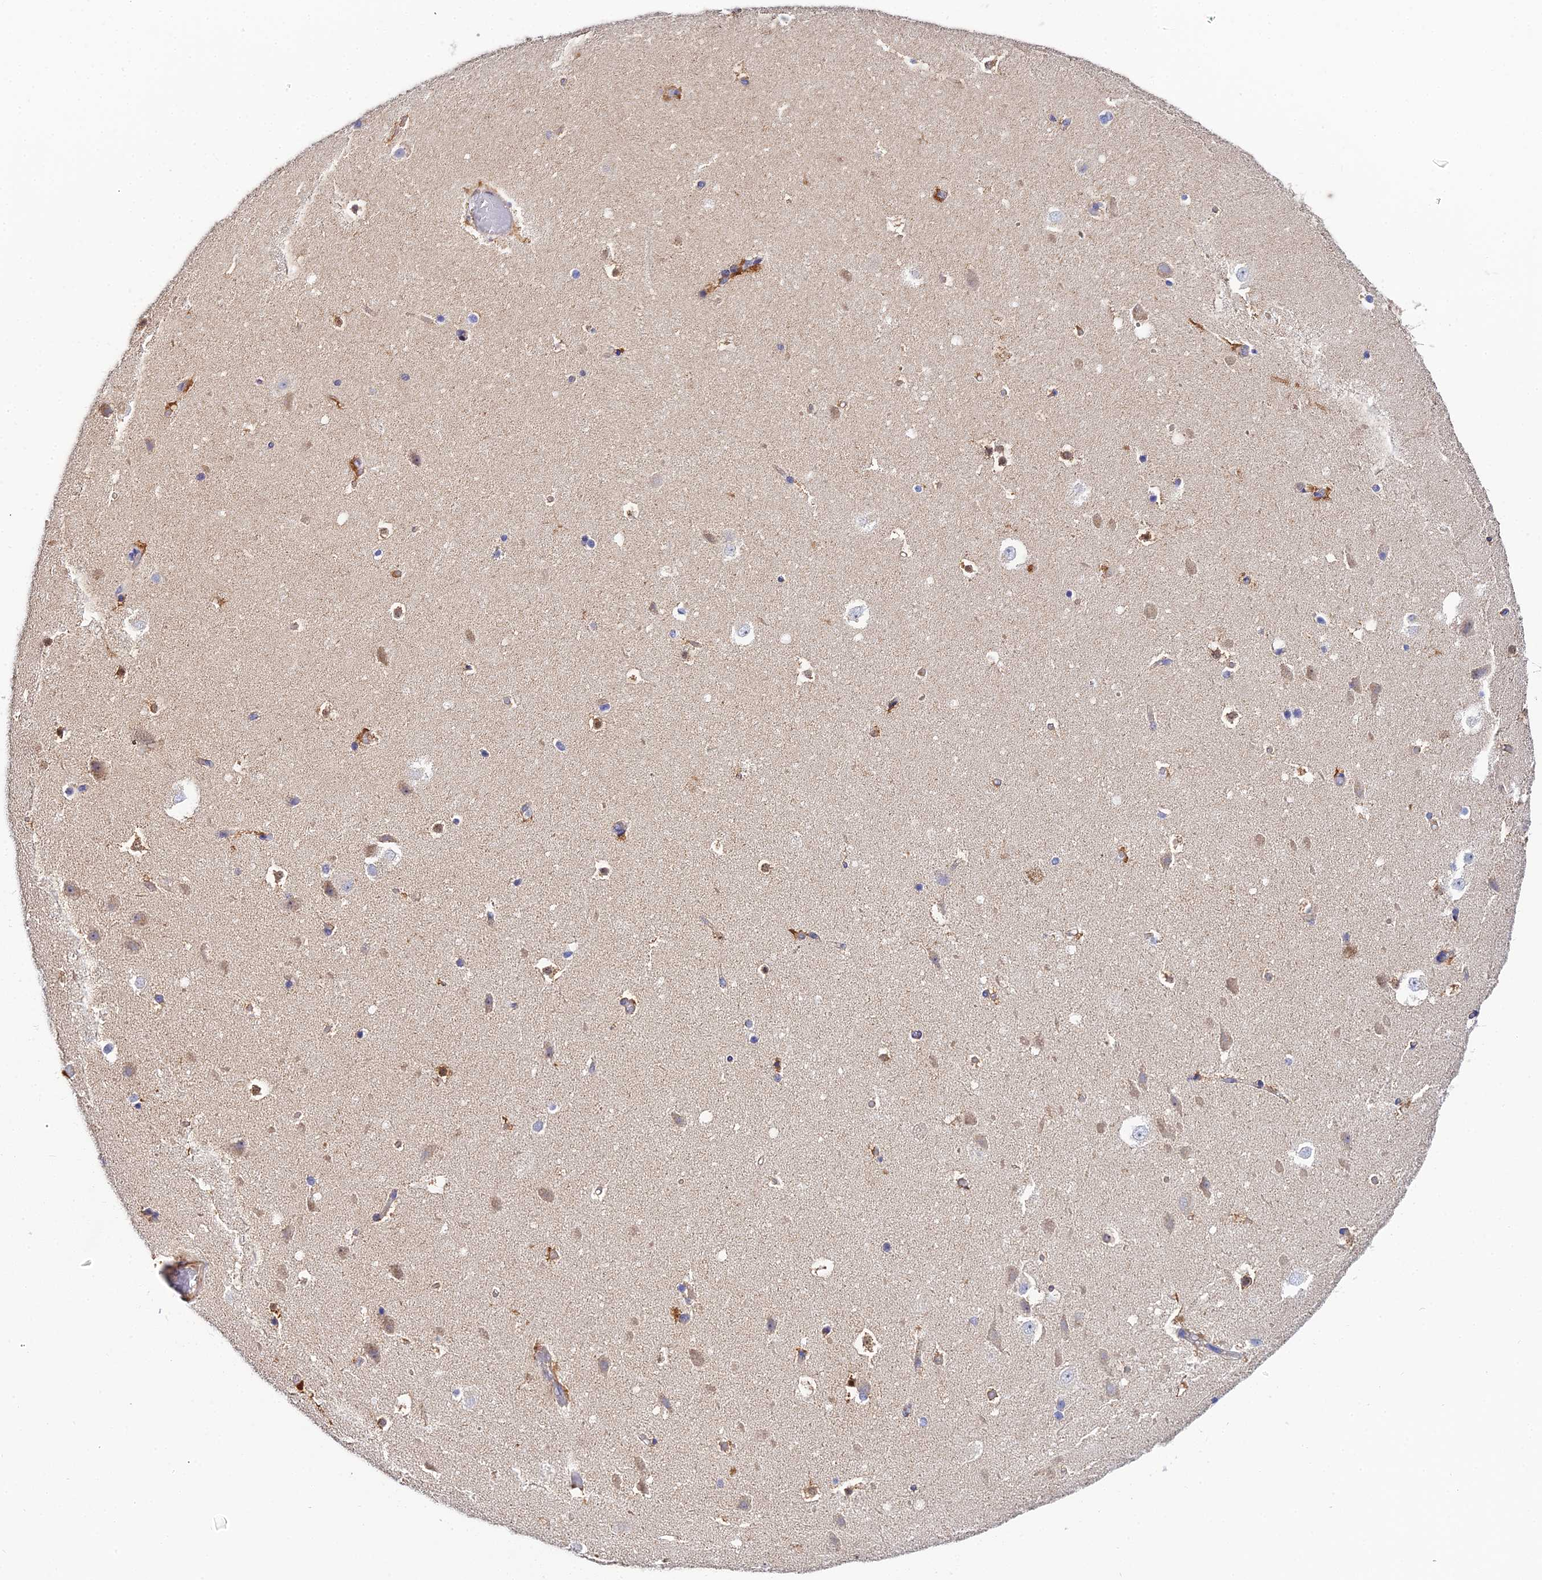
{"staining": {"intensity": "weak", "quantity": "25%-75%", "location": "cytoplasmic/membranous"}, "tissue": "hippocampus", "cell_type": "Glial cells", "image_type": "normal", "snomed": [{"axis": "morphology", "description": "Normal tissue, NOS"}, {"axis": "topography", "description": "Hippocampus"}], "caption": "Unremarkable hippocampus shows weak cytoplasmic/membranous expression in approximately 25%-75% of glial cells, visualized by immunohistochemistry.", "gene": "ACOT1", "patient": {"sex": "female", "age": 52}}